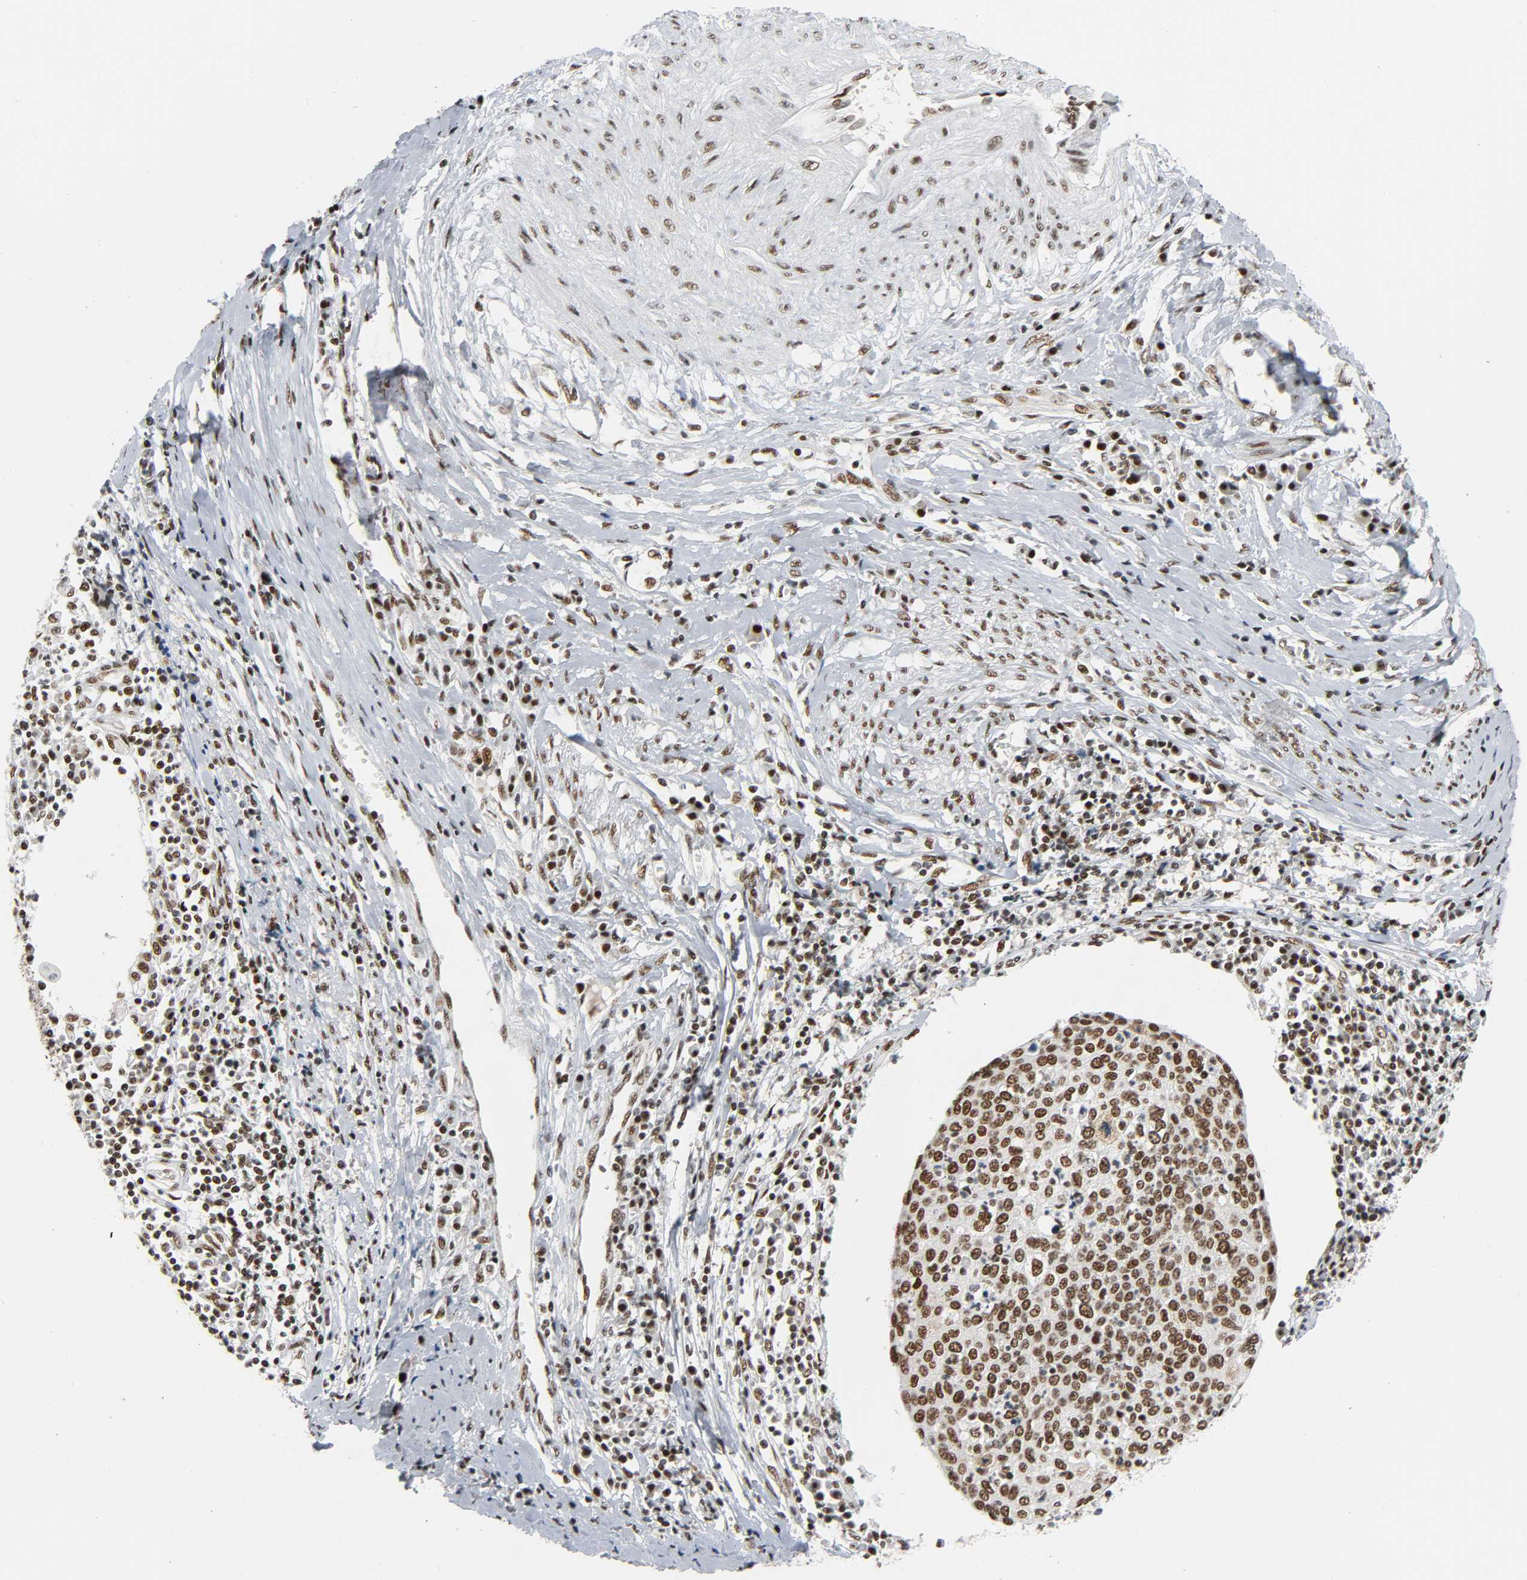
{"staining": {"intensity": "strong", "quantity": ">75%", "location": "nuclear"}, "tissue": "cervical cancer", "cell_type": "Tumor cells", "image_type": "cancer", "snomed": [{"axis": "morphology", "description": "Squamous cell carcinoma, NOS"}, {"axis": "topography", "description": "Cervix"}], "caption": "Immunohistochemistry (IHC) (DAB (3,3'-diaminobenzidine)) staining of human squamous cell carcinoma (cervical) demonstrates strong nuclear protein positivity in approximately >75% of tumor cells.", "gene": "CDK9", "patient": {"sex": "female", "age": 40}}